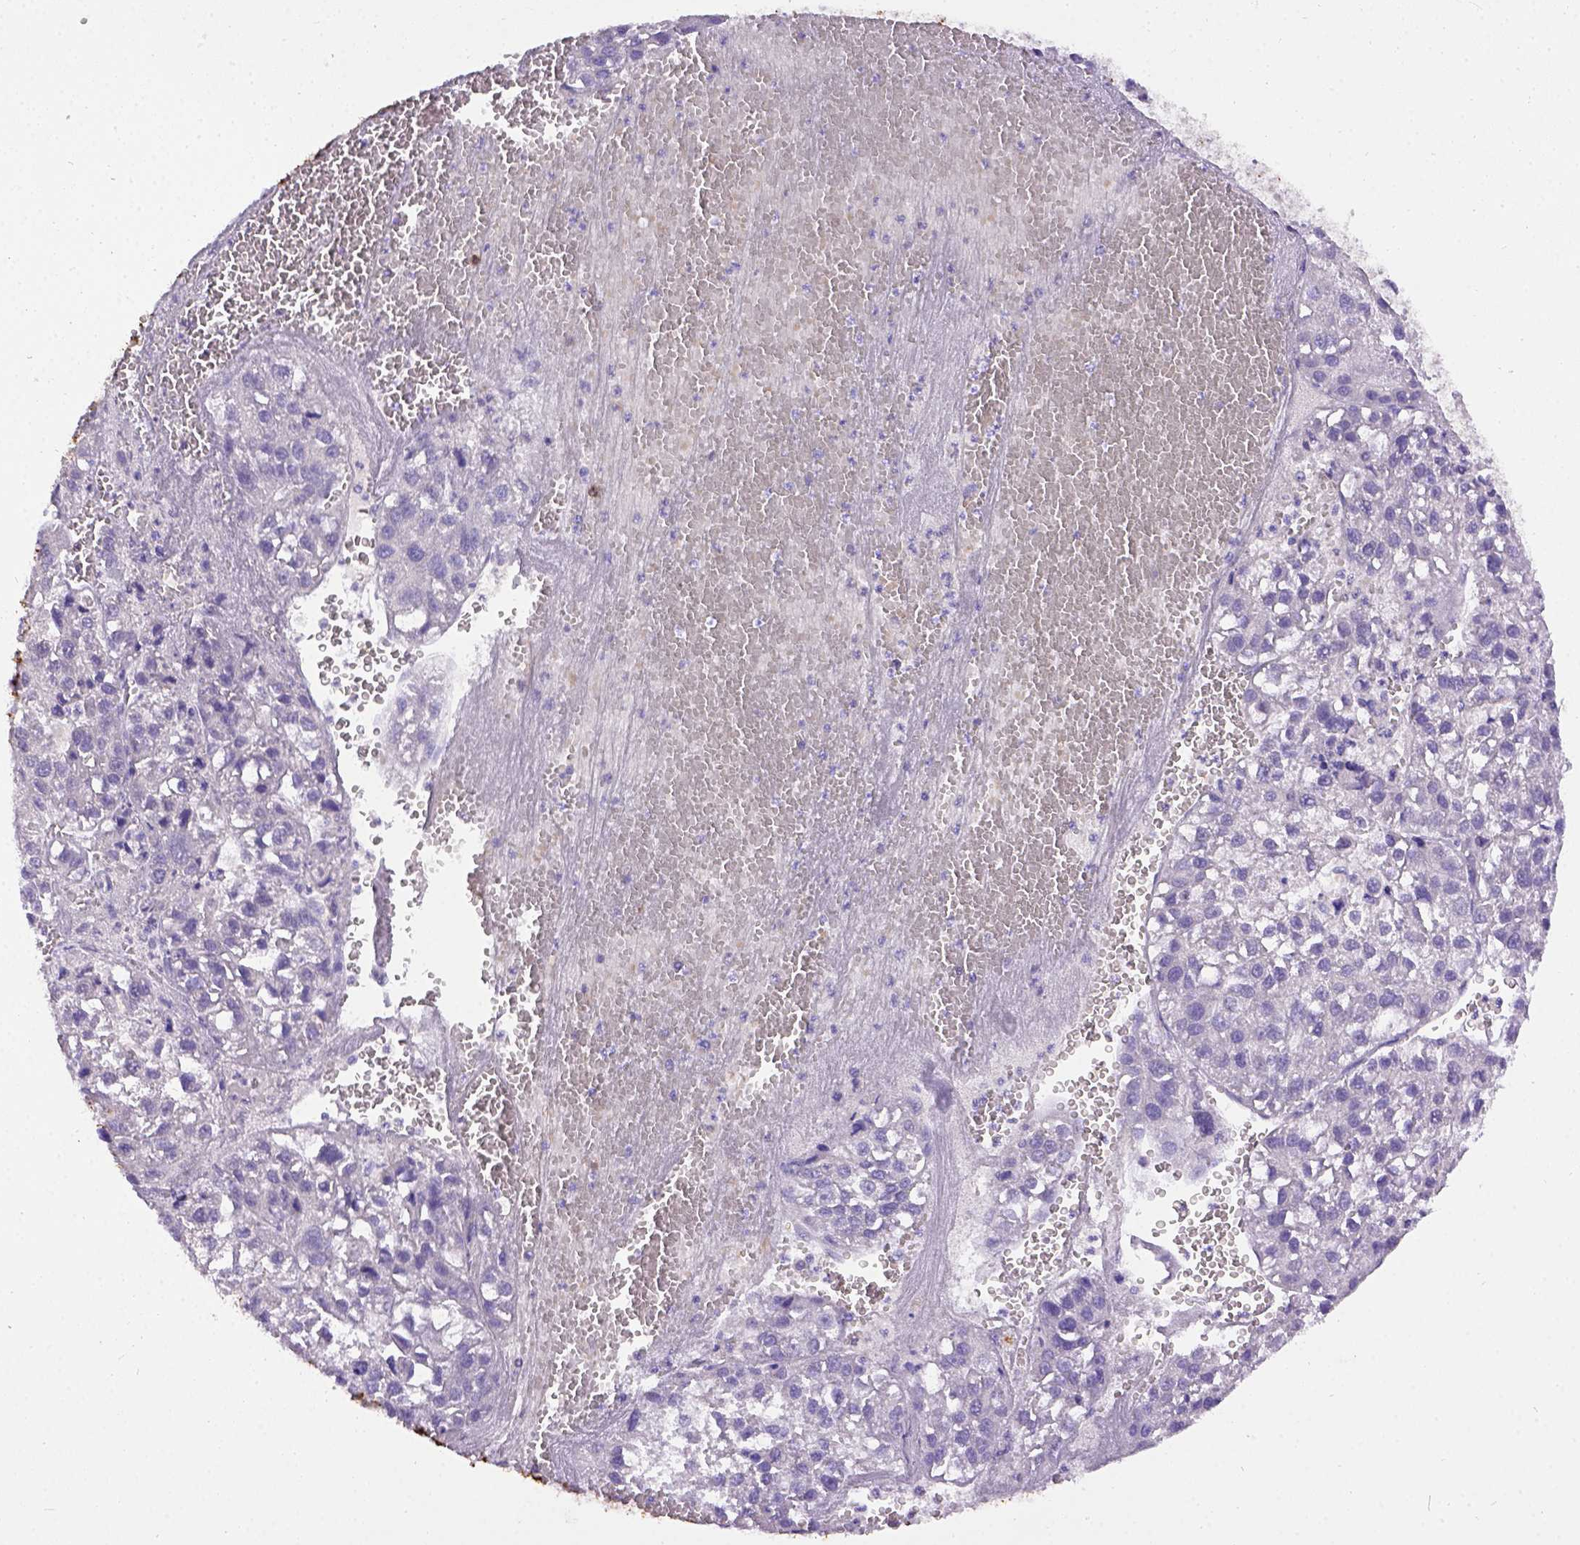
{"staining": {"intensity": "negative", "quantity": "none", "location": "none"}, "tissue": "liver cancer", "cell_type": "Tumor cells", "image_type": "cancer", "snomed": [{"axis": "morphology", "description": "Carcinoma, Hepatocellular, NOS"}, {"axis": "topography", "description": "Liver"}], "caption": "Immunohistochemistry of liver hepatocellular carcinoma reveals no expression in tumor cells.", "gene": "B3GAT1", "patient": {"sex": "female", "age": 70}}